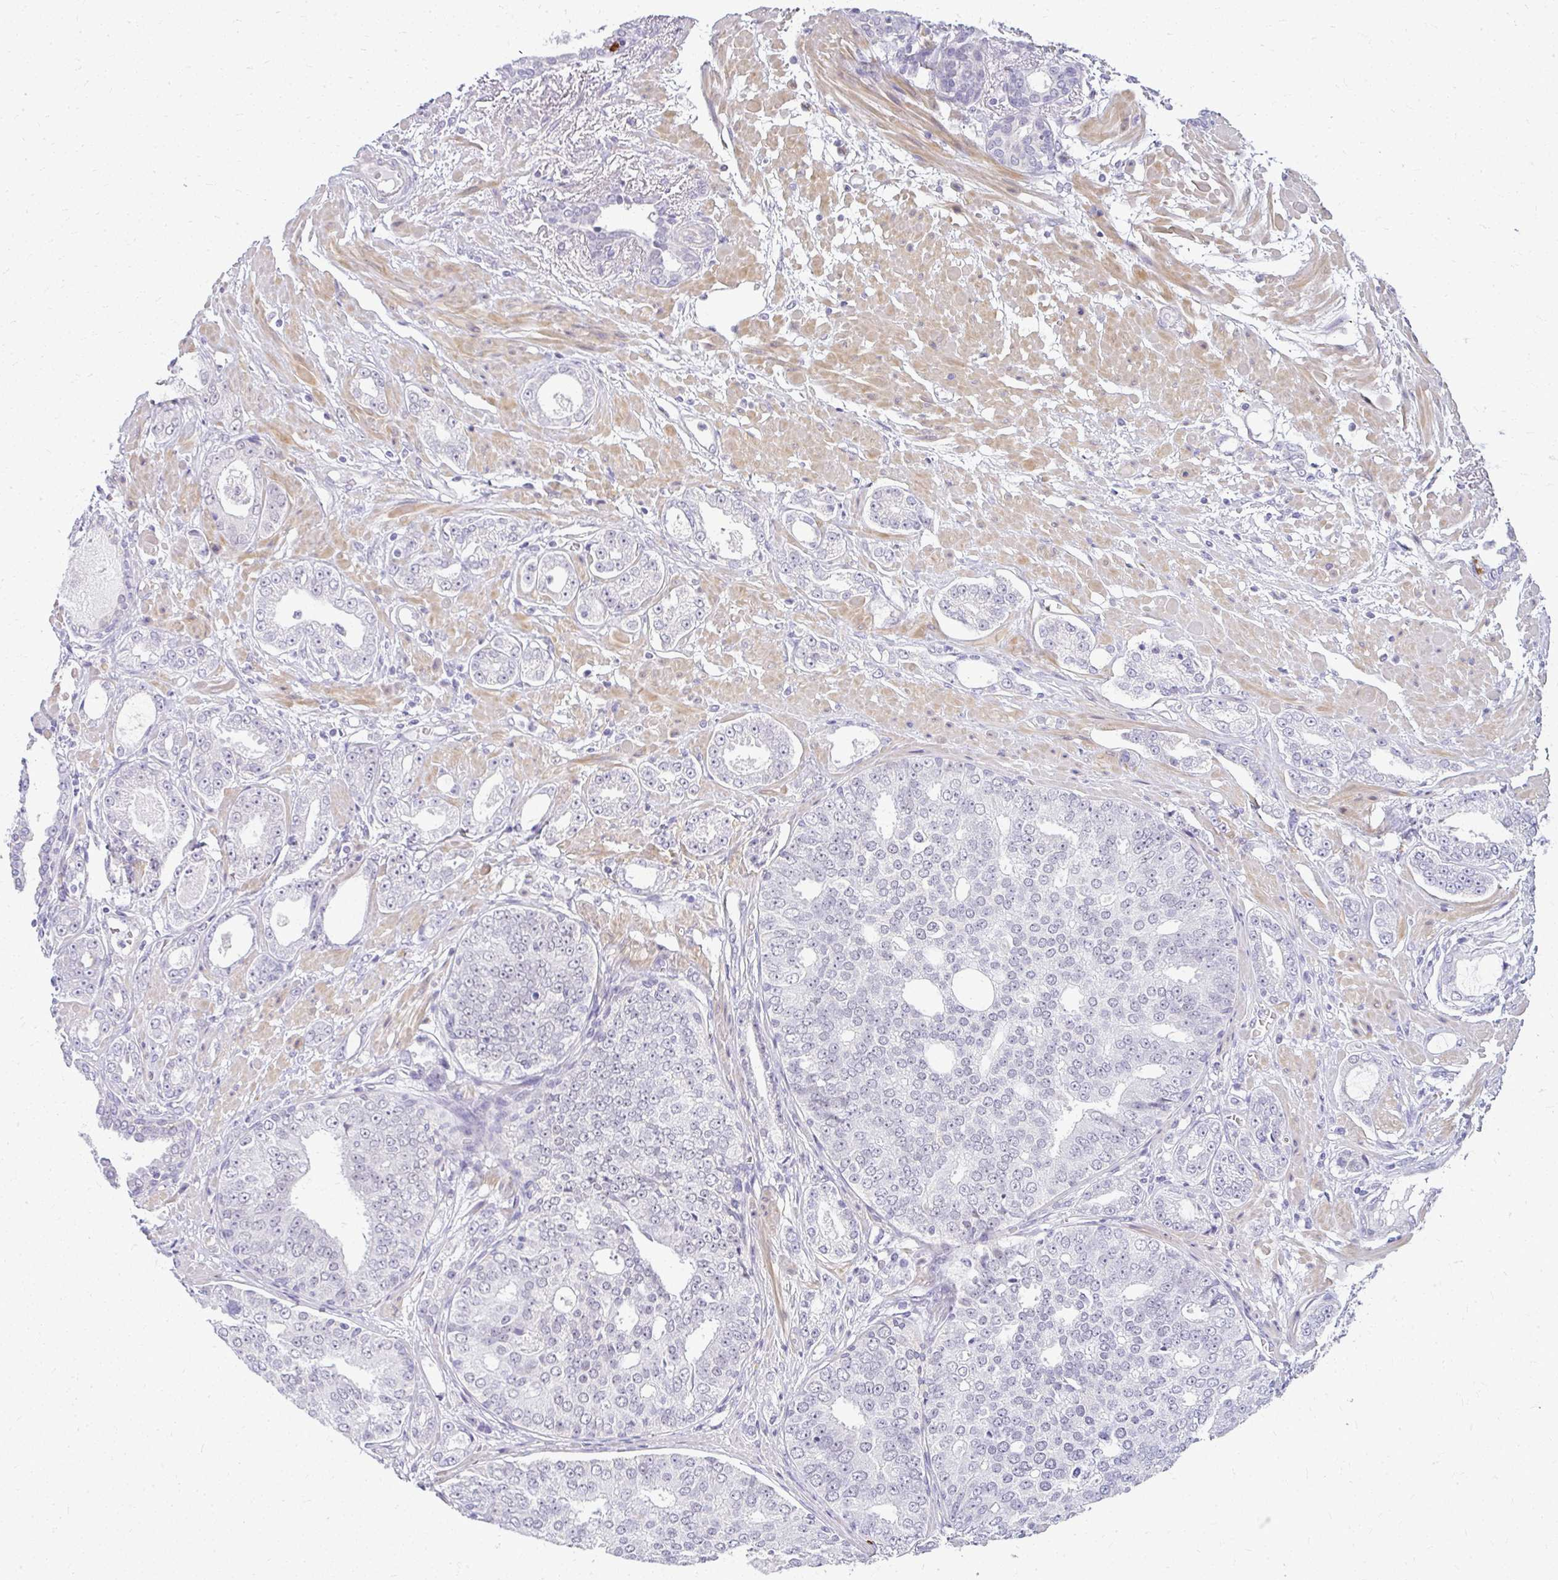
{"staining": {"intensity": "negative", "quantity": "none", "location": "none"}, "tissue": "prostate cancer", "cell_type": "Tumor cells", "image_type": "cancer", "snomed": [{"axis": "morphology", "description": "Adenocarcinoma, High grade"}, {"axis": "topography", "description": "Prostate"}], "caption": "High power microscopy micrograph of an immunohistochemistry (IHC) histopathology image of prostate cancer, revealing no significant staining in tumor cells.", "gene": "TEX33", "patient": {"sex": "male", "age": 71}}